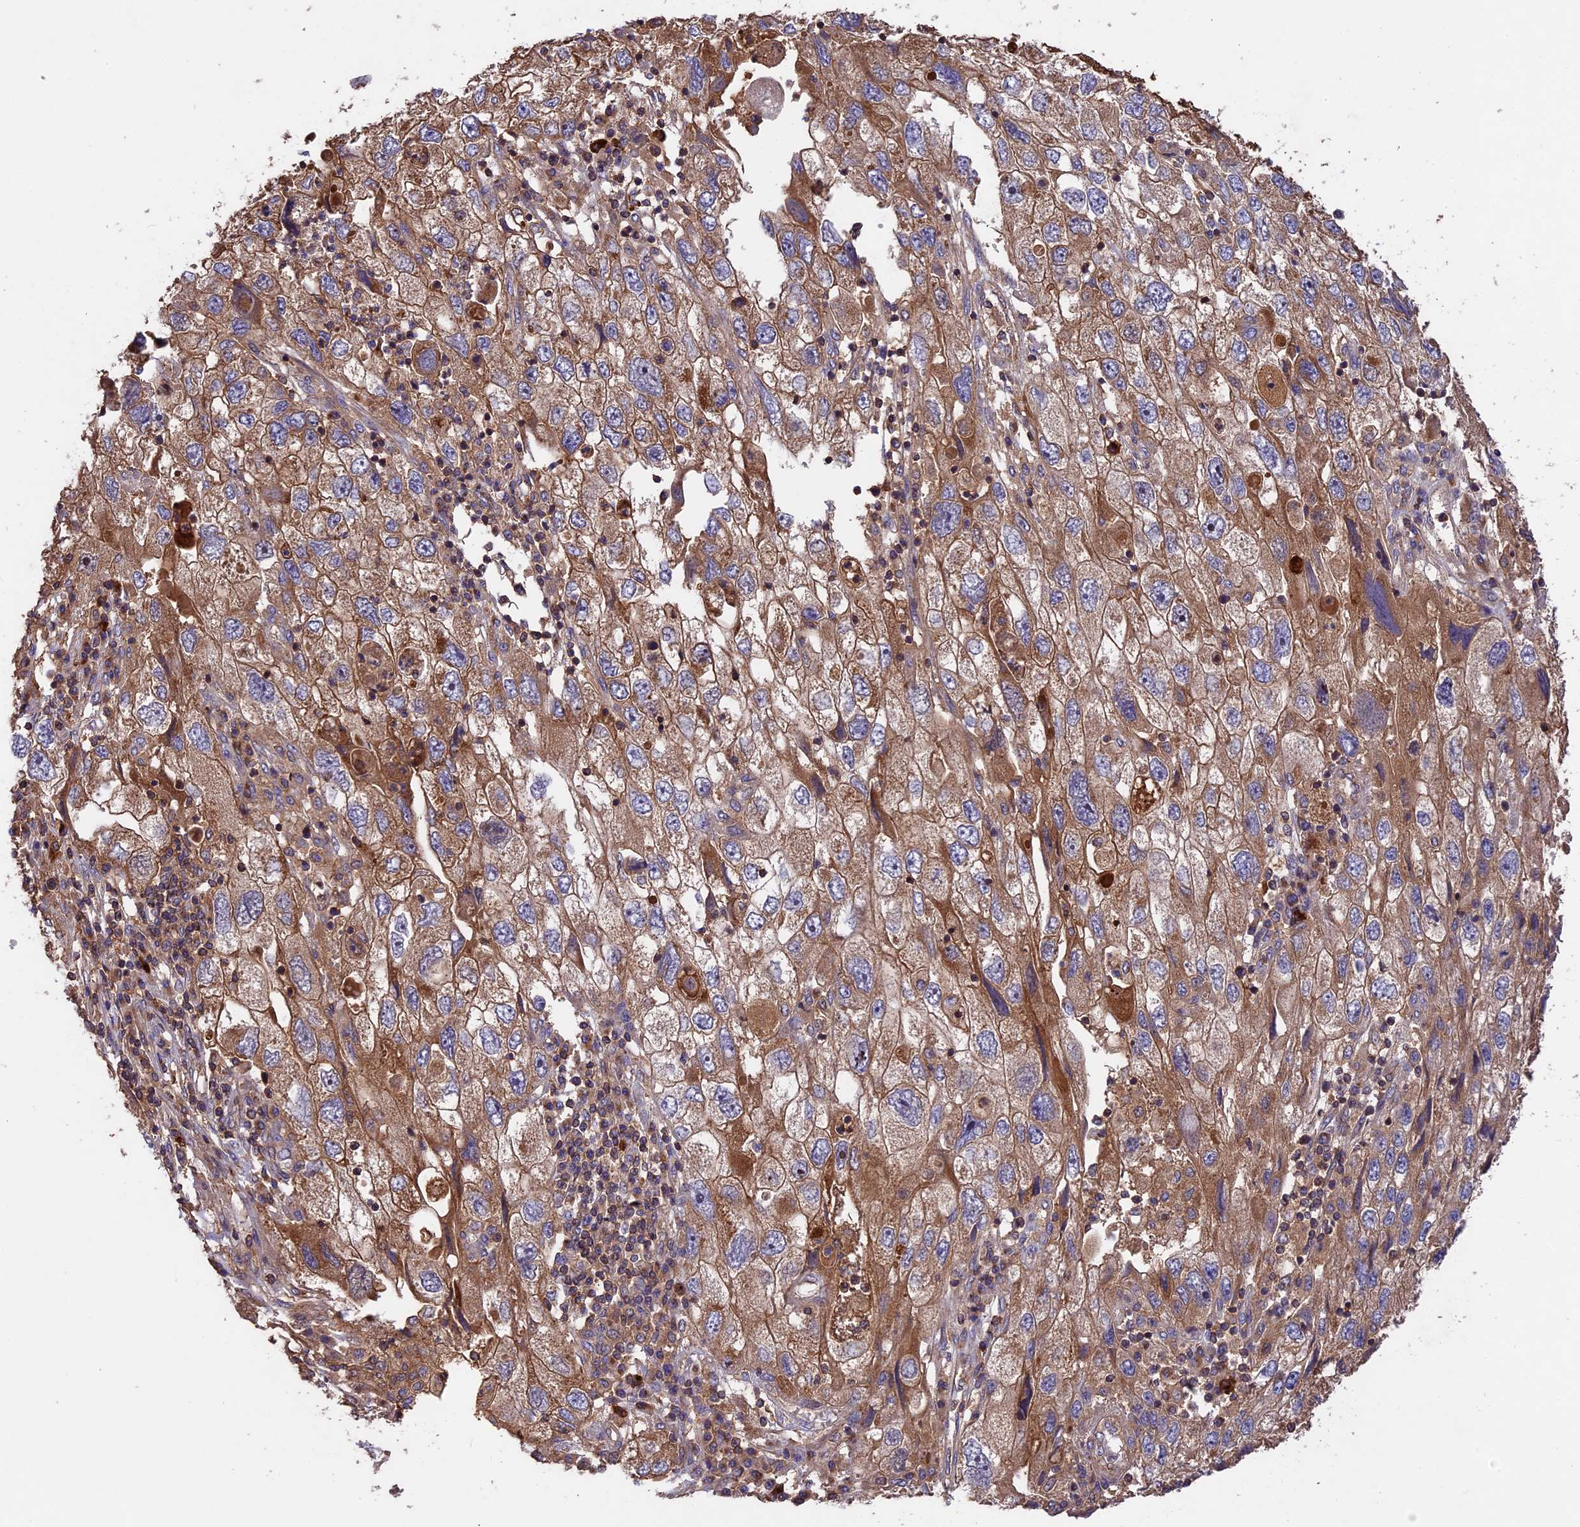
{"staining": {"intensity": "moderate", "quantity": ">75%", "location": "cytoplasmic/membranous"}, "tissue": "endometrial cancer", "cell_type": "Tumor cells", "image_type": "cancer", "snomed": [{"axis": "morphology", "description": "Adenocarcinoma, NOS"}, {"axis": "topography", "description": "Endometrium"}], "caption": "Moderate cytoplasmic/membranous expression for a protein is appreciated in about >75% of tumor cells of adenocarcinoma (endometrial) using IHC.", "gene": "NUDT8", "patient": {"sex": "female", "age": 49}}